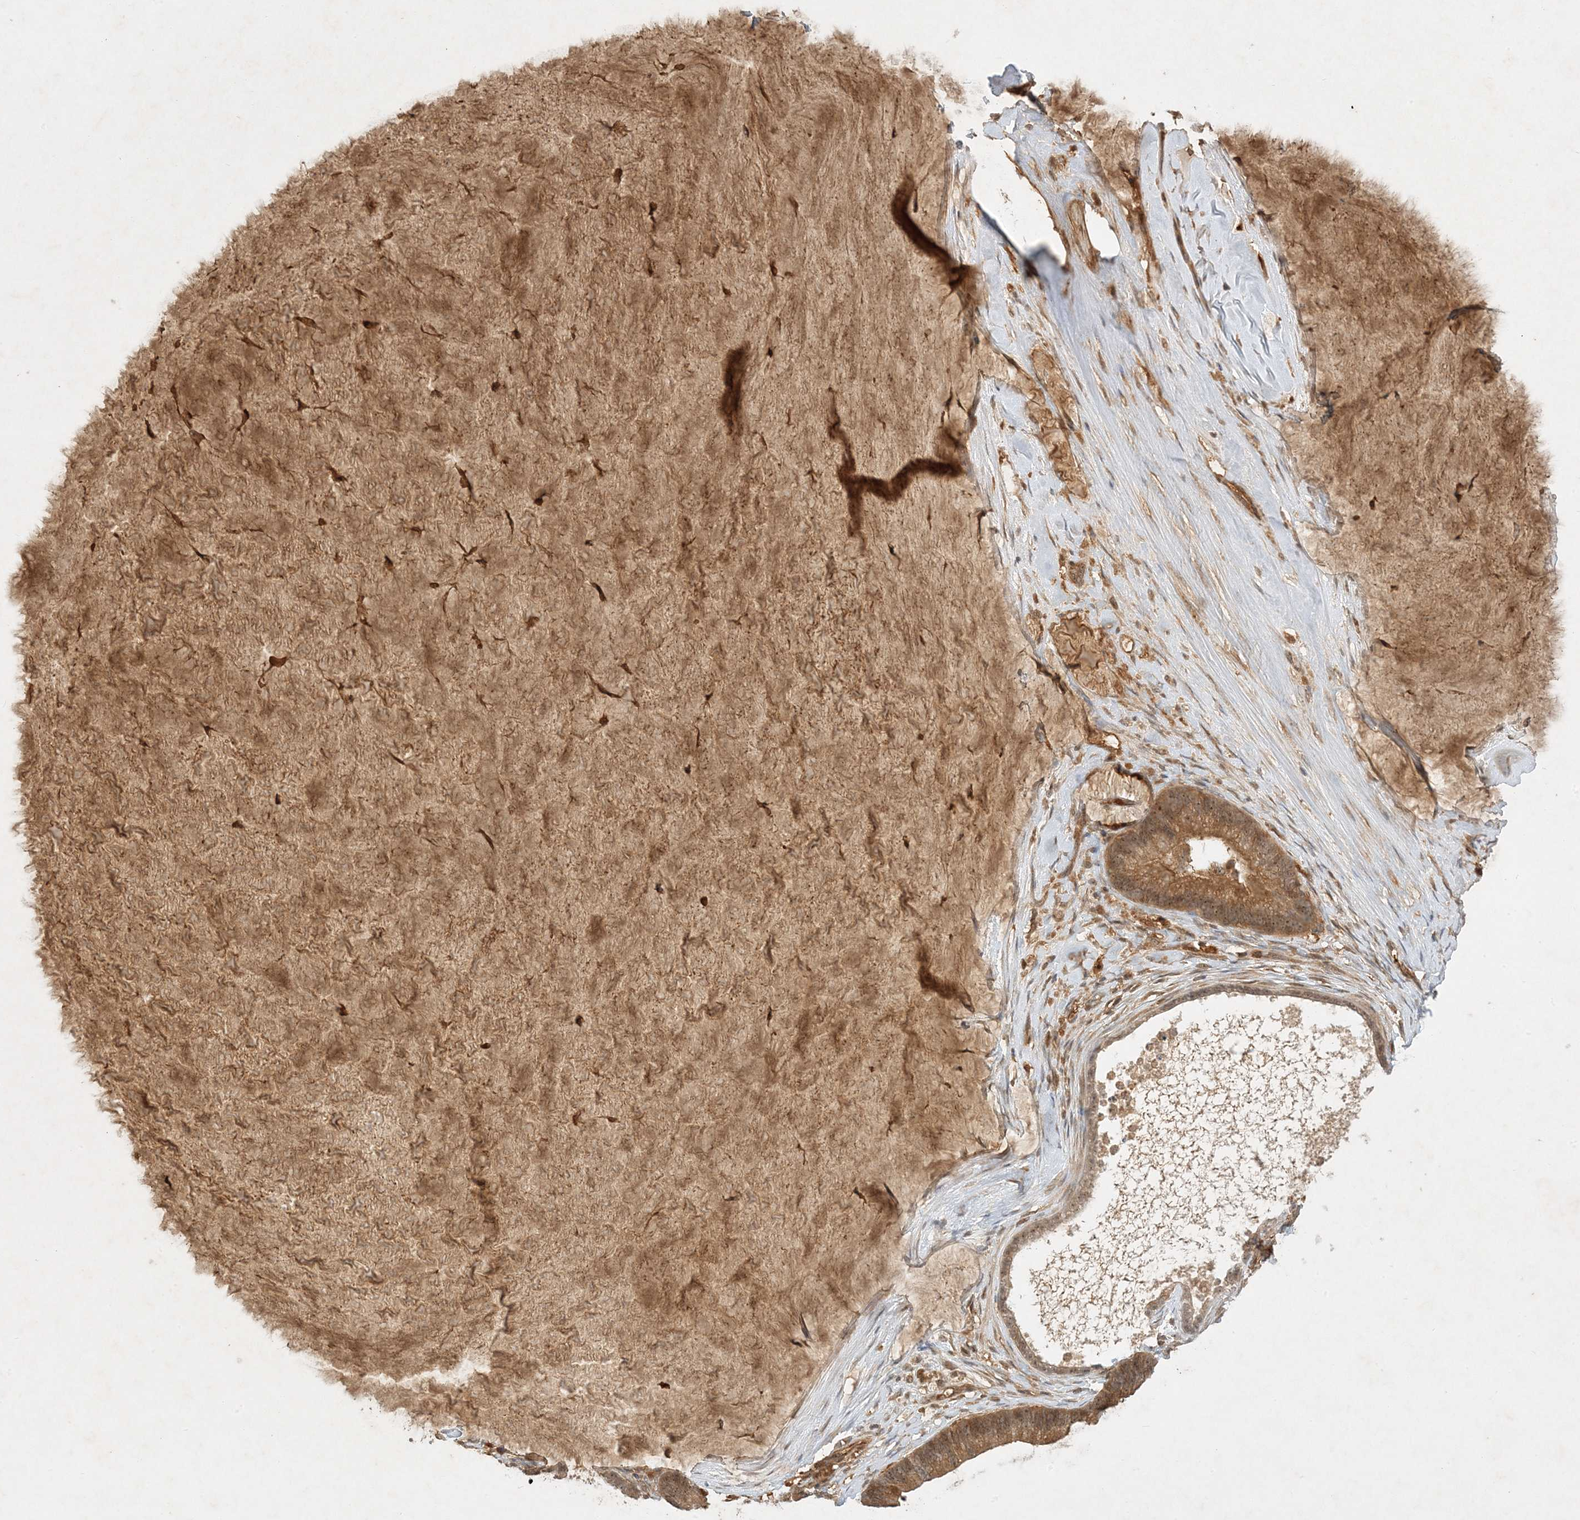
{"staining": {"intensity": "moderate", "quantity": ">75%", "location": "cytoplasmic/membranous,nuclear"}, "tissue": "ovarian cancer", "cell_type": "Tumor cells", "image_type": "cancer", "snomed": [{"axis": "morphology", "description": "Cystadenocarcinoma, mucinous, NOS"}, {"axis": "topography", "description": "Ovary"}], "caption": "Ovarian cancer (mucinous cystadenocarcinoma) stained with IHC demonstrates moderate cytoplasmic/membranous and nuclear staining in about >75% of tumor cells.", "gene": "ZCCHC4", "patient": {"sex": "female", "age": 61}}